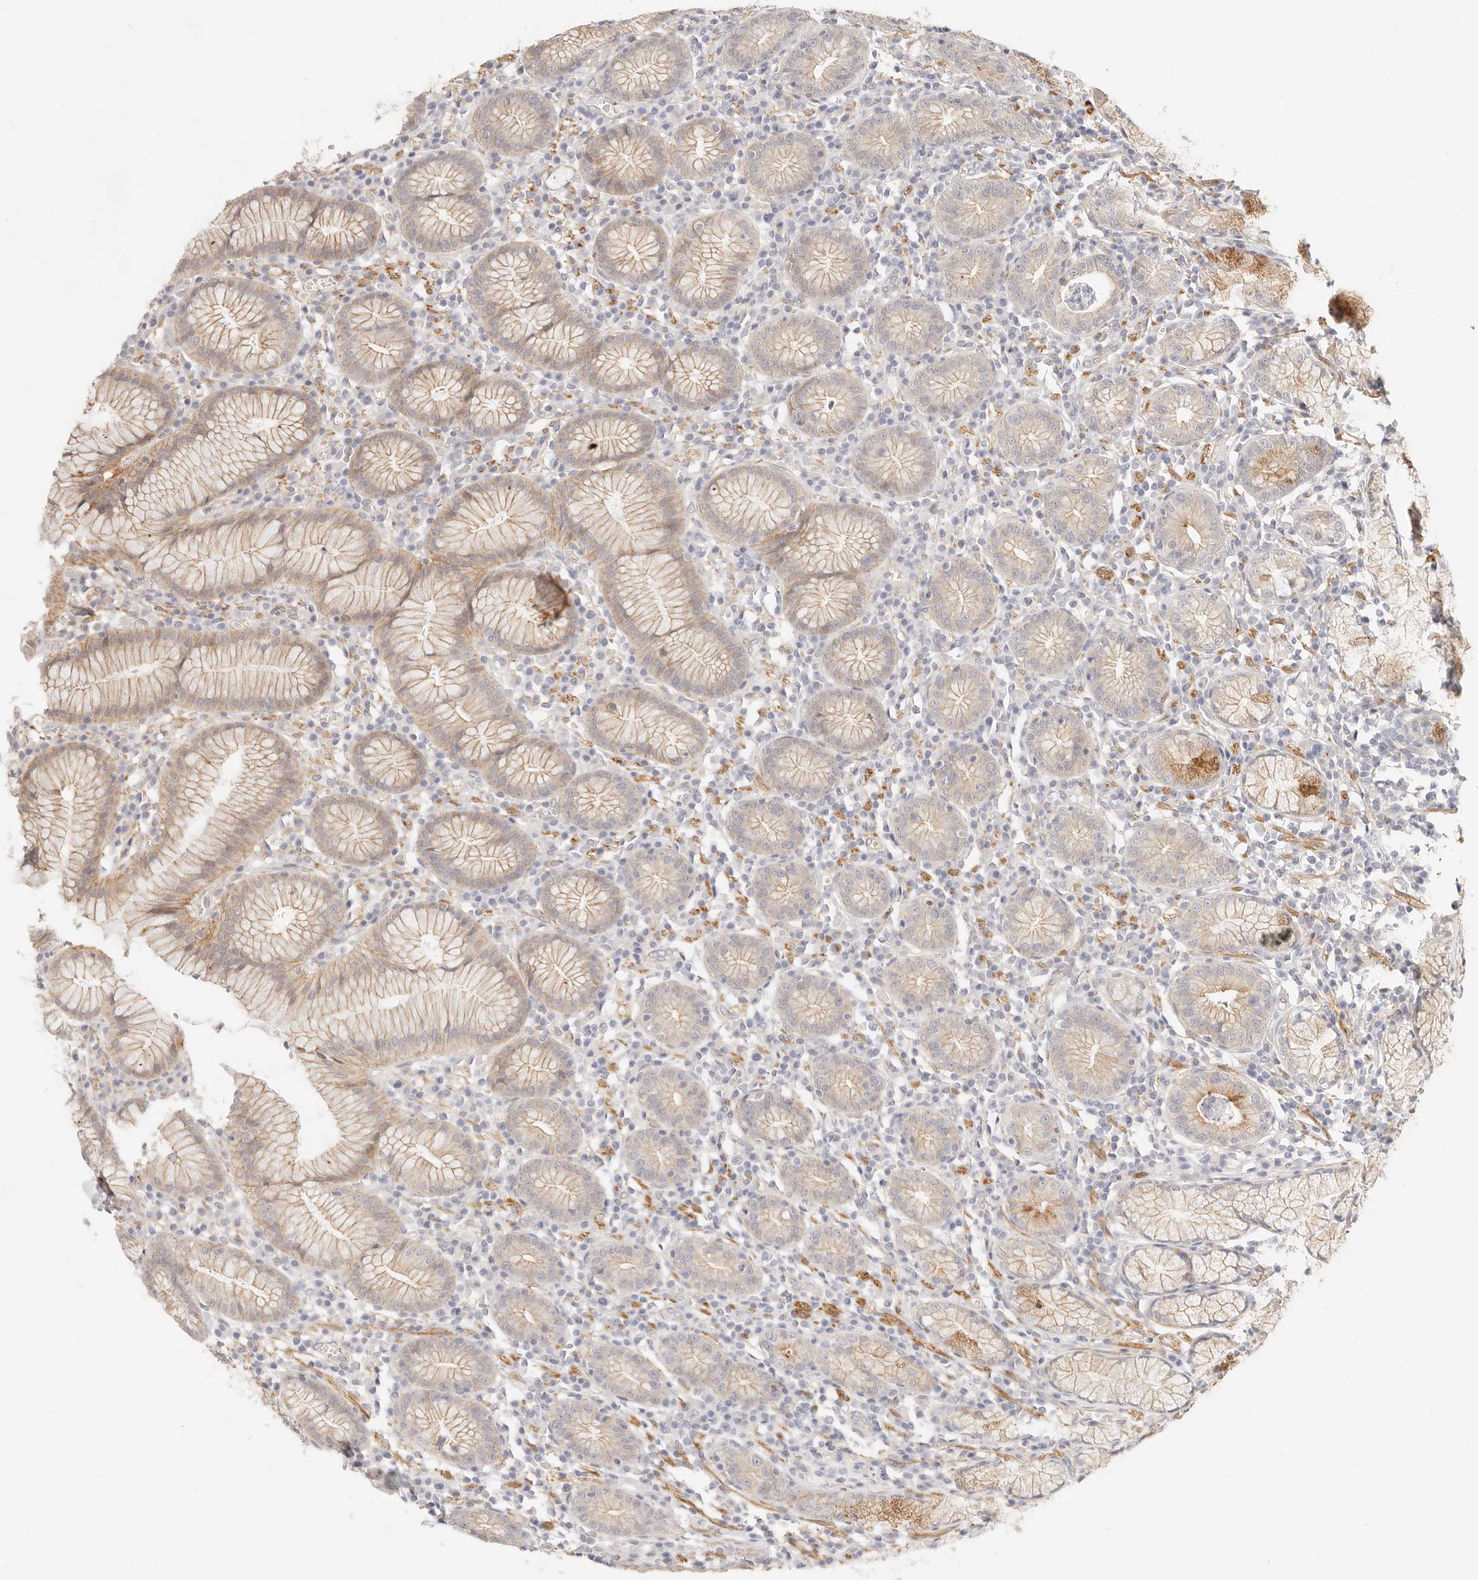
{"staining": {"intensity": "moderate", "quantity": "25%-75%", "location": "cytoplasmic/membranous"}, "tissue": "stomach", "cell_type": "Glandular cells", "image_type": "normal", "snomed": [{"axis": "morphology", "description": "Normal tissue, NOS"}, {"axis": "topography", "description": "Stomach"}], "caption": "About 25%-75% of glandular cells in unremarkable stomach display moderate cytoplasmic/membranous protein positivity as visualized by brown immunohistochemical staining.", "gene": "UBXN10", "patient": {"sex": "male", "age": 55}}